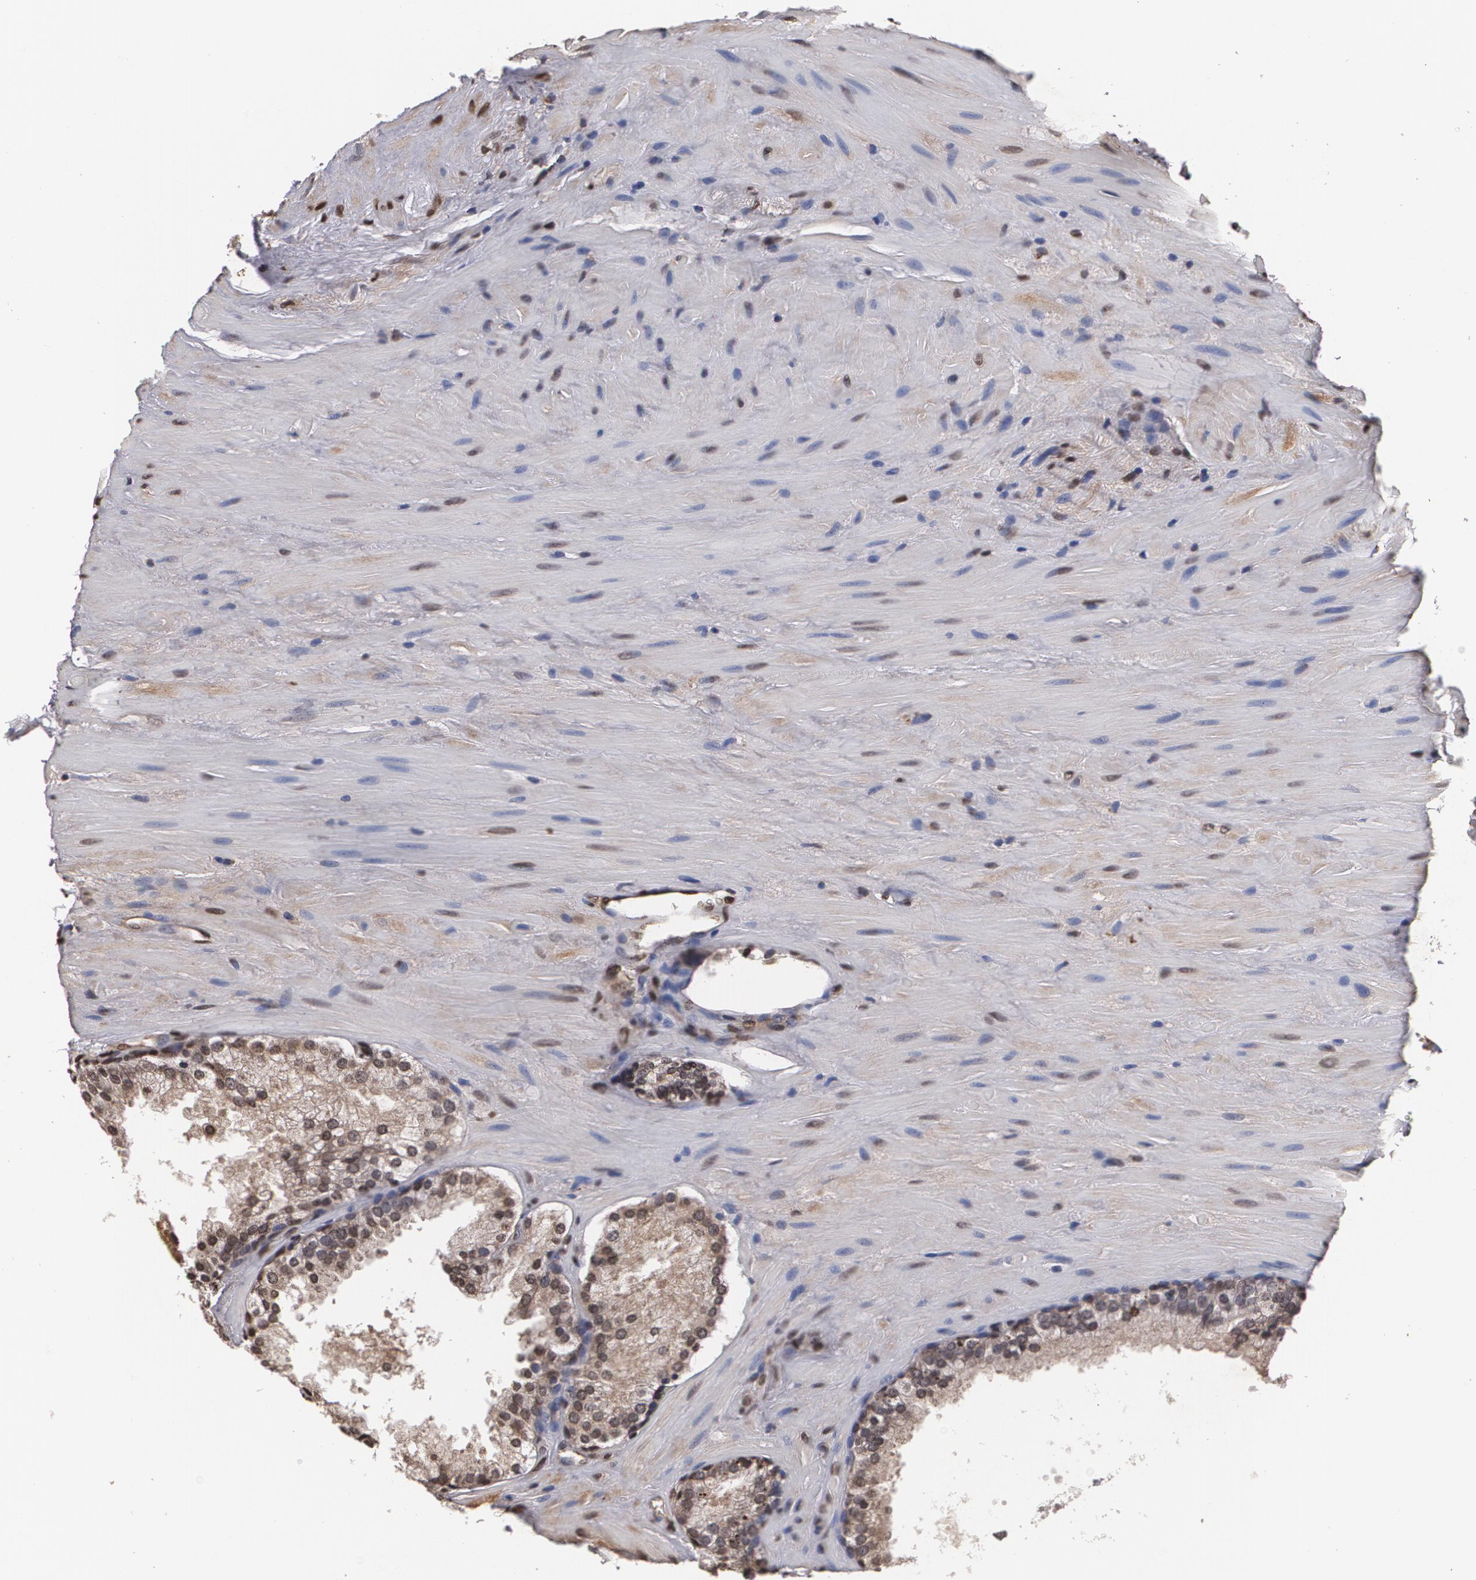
{"staining": {"intensity": "moderate", "quantity": ">75%", "location": "cytoplasmic/membranous,nuclear"}, "tissue": "prostate cancer", "cell_type": "Tumor cells", "image_type": "cancer", "snomed": [{"axis": "morphology", "description": "Adenocarcinoma, High grade"}, {"axis": "topography", "description": "Prostate"}], "caption": "Protein staining of prostate cancer (high-grade adenocarcinoma) tissue reveals moderate cytoplasmic/membranous and nuclear expression in about >75% of tumor cells. The staining is performed using DAB (3,3'-diaminobenzidine) brown chromogen to label protein expression. The nuclei are counter-stained blue using hematoxylin.", "gene": "MVP", "patient": {"sex": "male", "age": 70}}